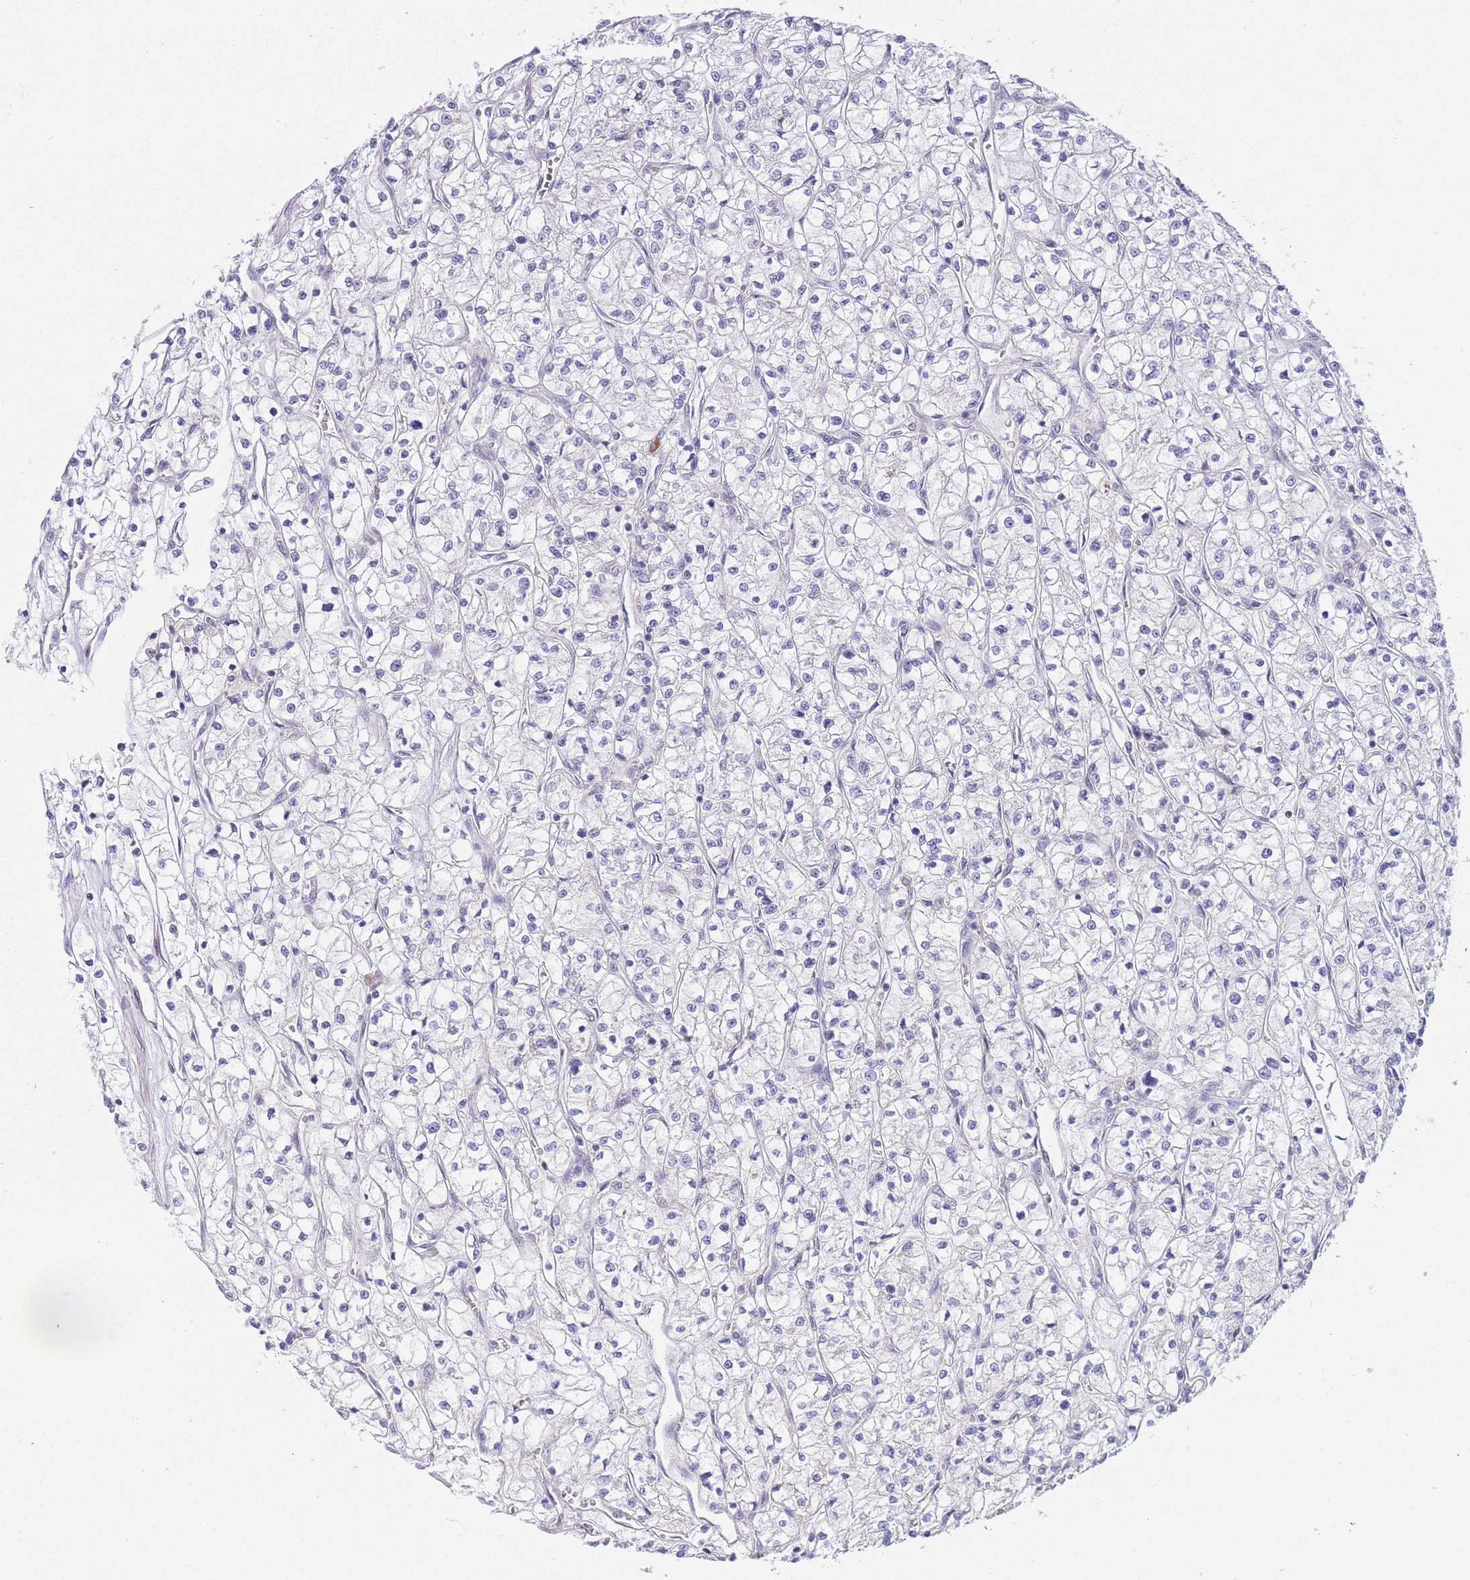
{"staining": {"intensity": "negative", "quantity": "none", "location": "none"}, "tissue": "renal cancer", "cell_type": "Tumor cells", "image_type": "cancer", "snomed": [{"axis": "morphology", "description": "Adenocarcinoma, NOS"}, {"axis": "topography", "description": "Kidney"}], "caption": "There is no significant positivity in tumor cells of adenocarcinoma (renal). (Immunohistochemistry, brightfield microscopy, high magnification).", "gene": "C9orf152", "patient": {"sex": "female", "age": 64}}